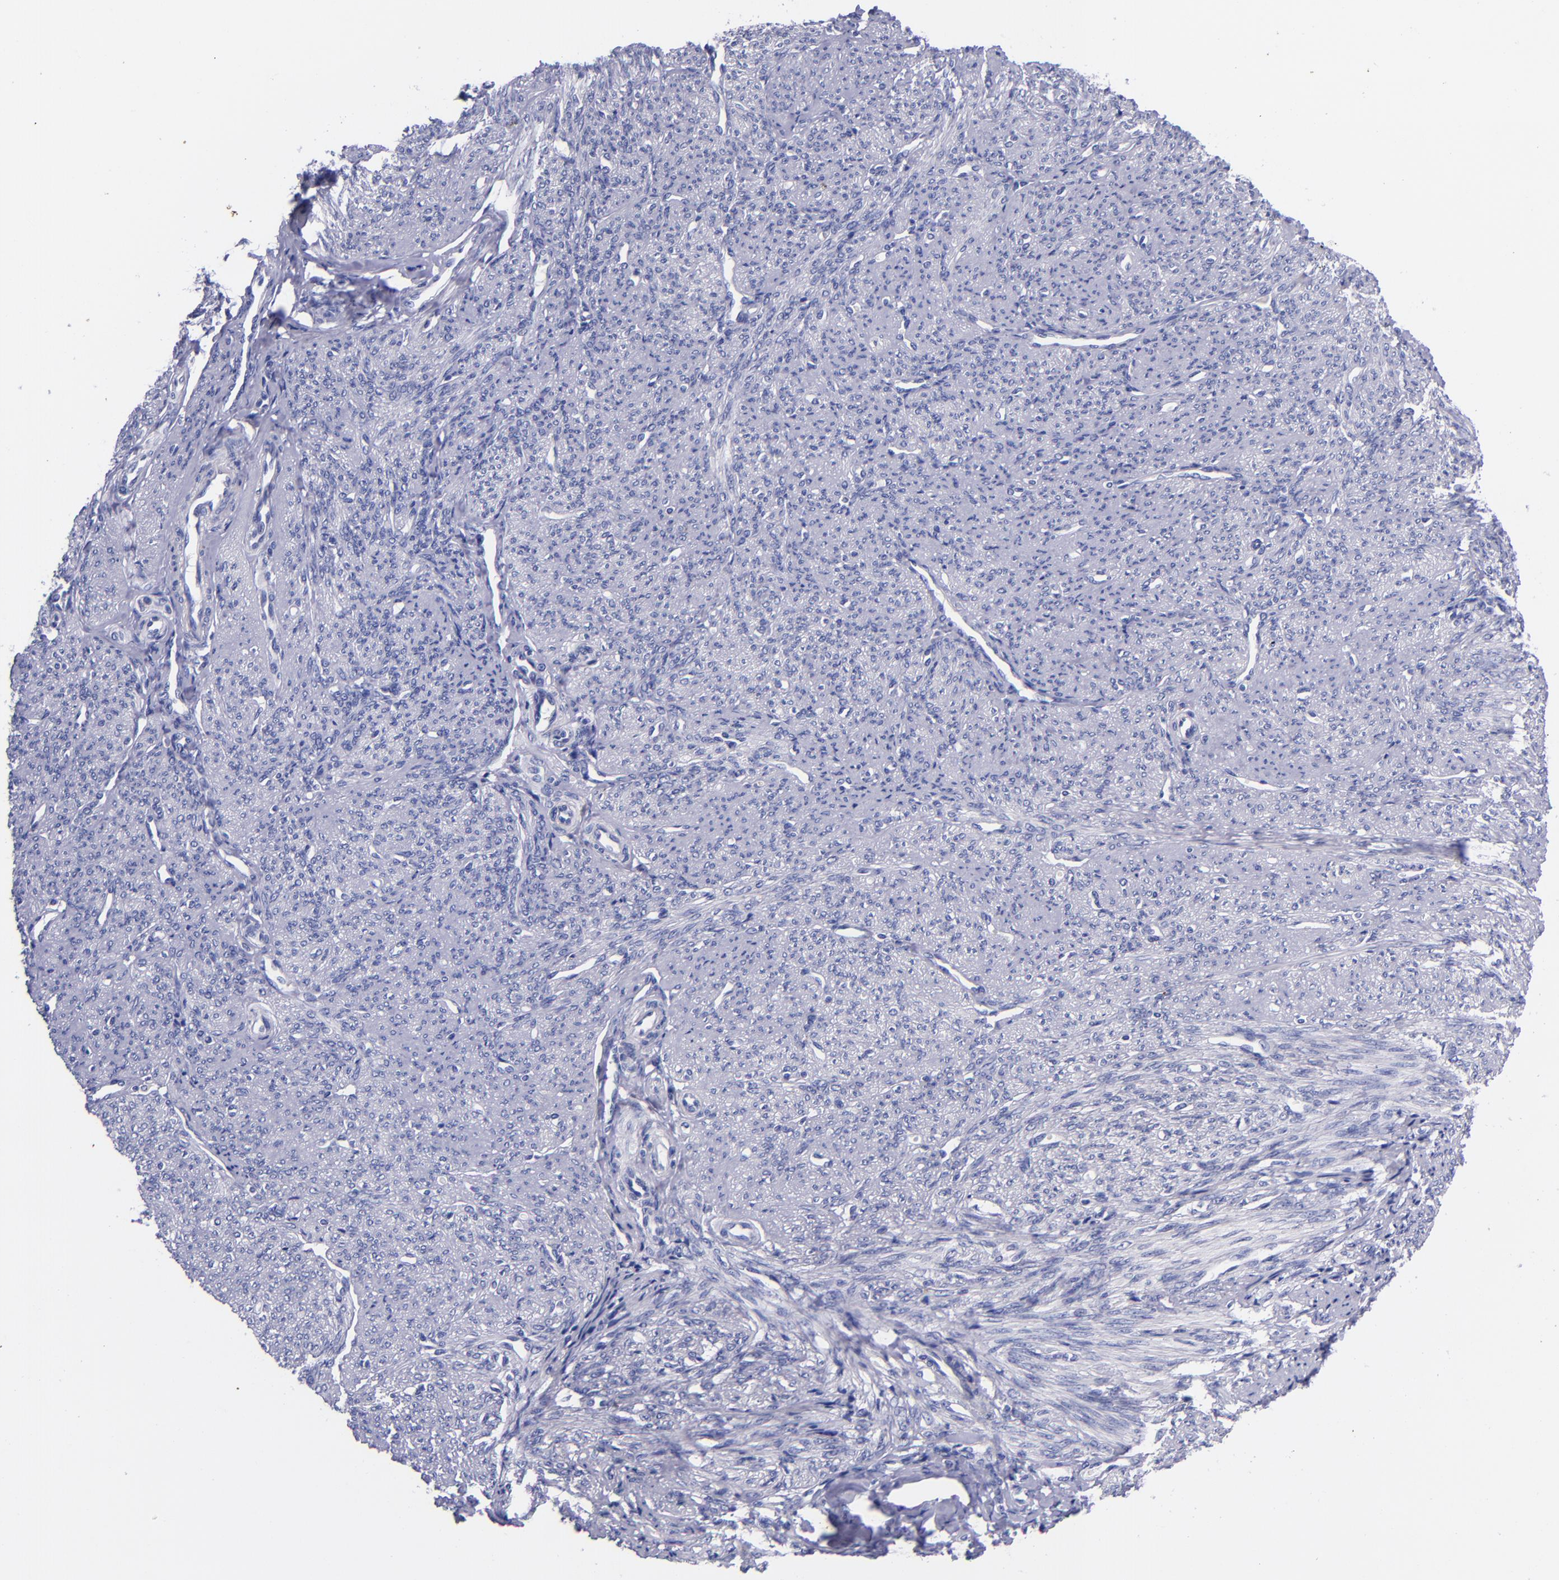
{"staining": {"intensity": "negative", "quantity": "none", "location": "none"}, "tissue": "smooth muscle", "cell_type": "Smooth muscle cells", "image_type": "normal", "snomed": [{"axis": "morphology", "description": "Normal tissue, NOS"}, {"axis": "topography", "description": "Cervix"}, {"axis": "topography", "description": "Endometrium"}], "caption": "Immunohistochemistry (IHC) histopathology image of normal smooth muscle: human smooth muscle stained with DAB (3,3'-diaminobenzidine) reveals no significant protein staining in smooth muscle cells.", "gene": "SV2A", "patient": {"sex": "female", "age": 65}}